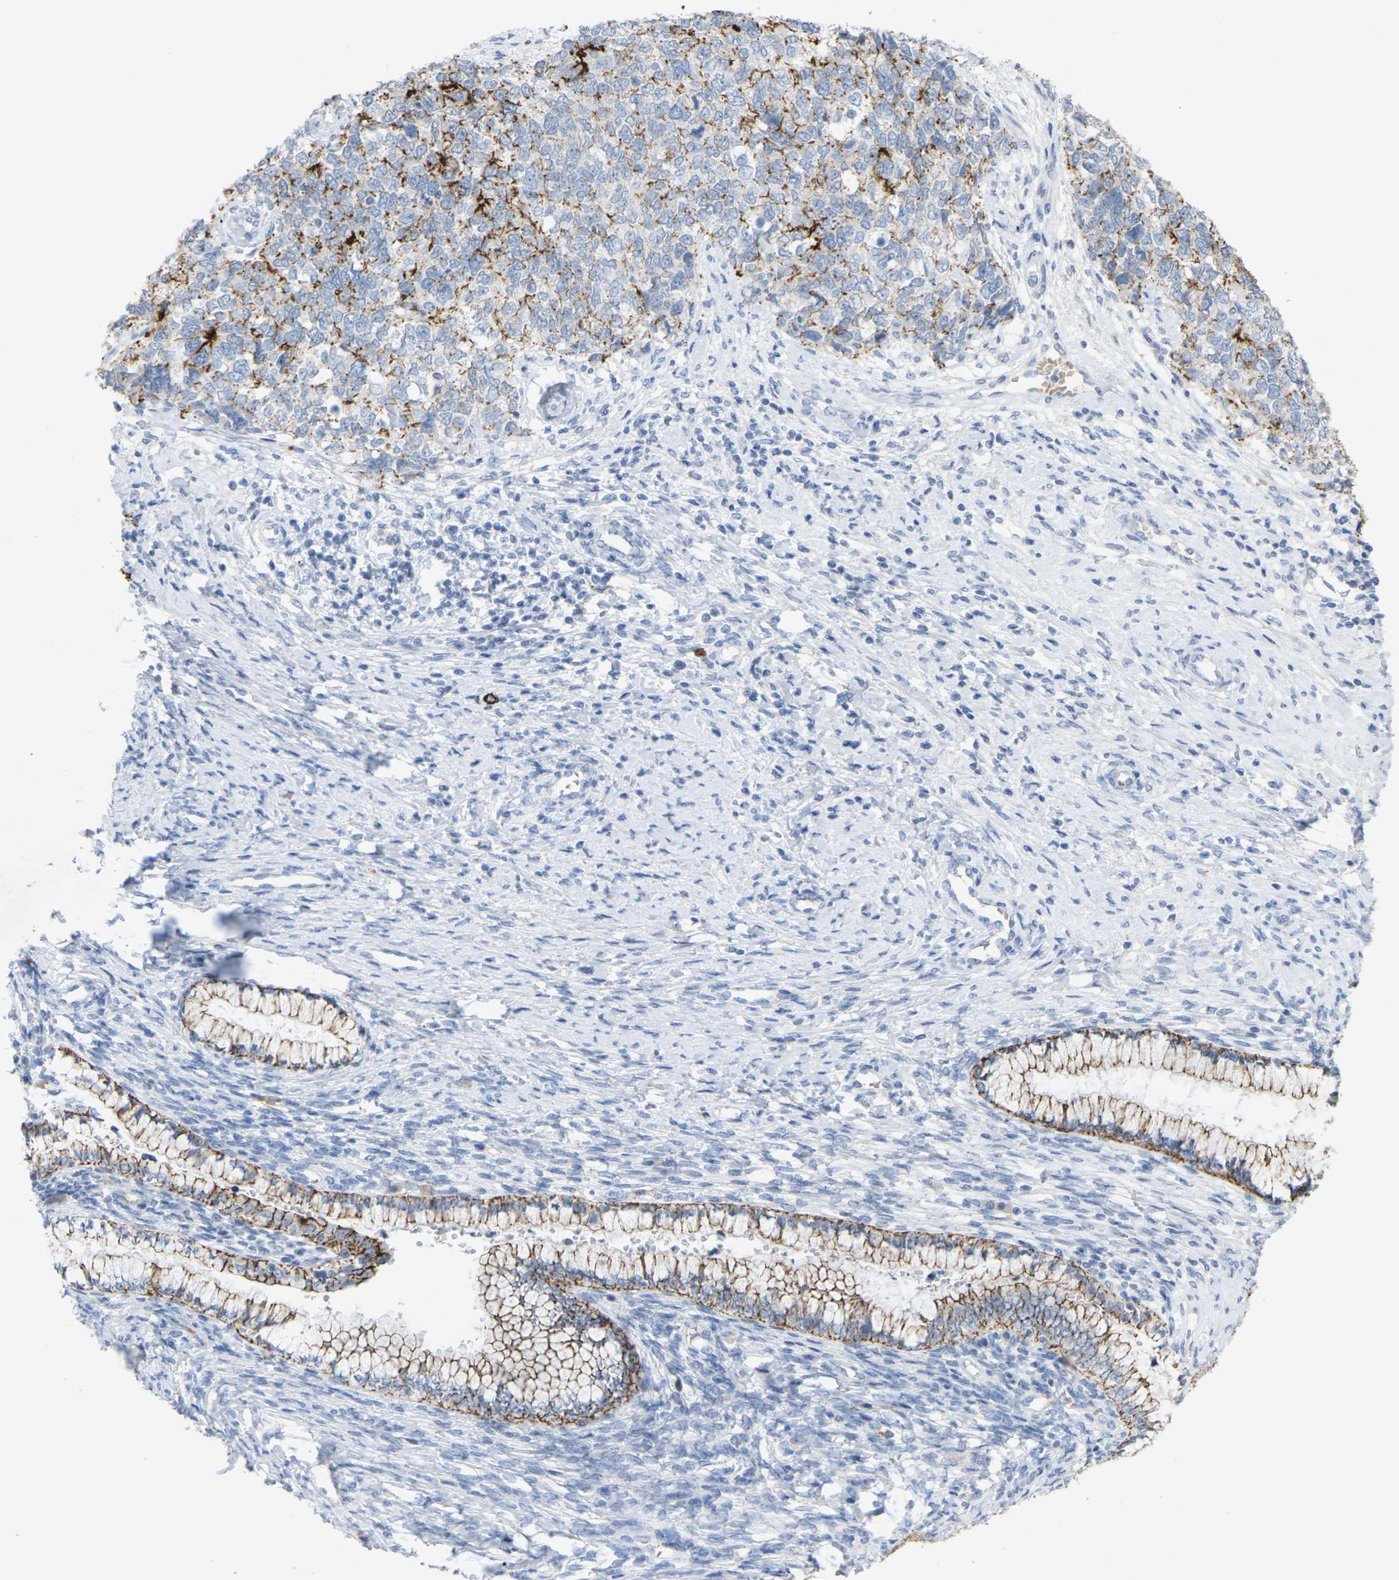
{"staining": {"intensity": "moderate", "quantity": "25%-75%", "location": "cytoplasmic/membranous"}, "tissue": "cervical cancer", "cell_type": "Tumor cells", "image_type": "cancer", "snomed": [{"axis": "morphology", "description": "Squamous cell carcinoma, NOS"}, {"axis": "topography", "description": "Cervix"}], "caption": "Human cervical cancer stained for a protein (brown) exhibits moderate cytoplasmic/membranous positive staining in approximately 25%-75% of tumor cells.", "gene": "CLDN3", "patient": {"sex": "female", "age": 63}}